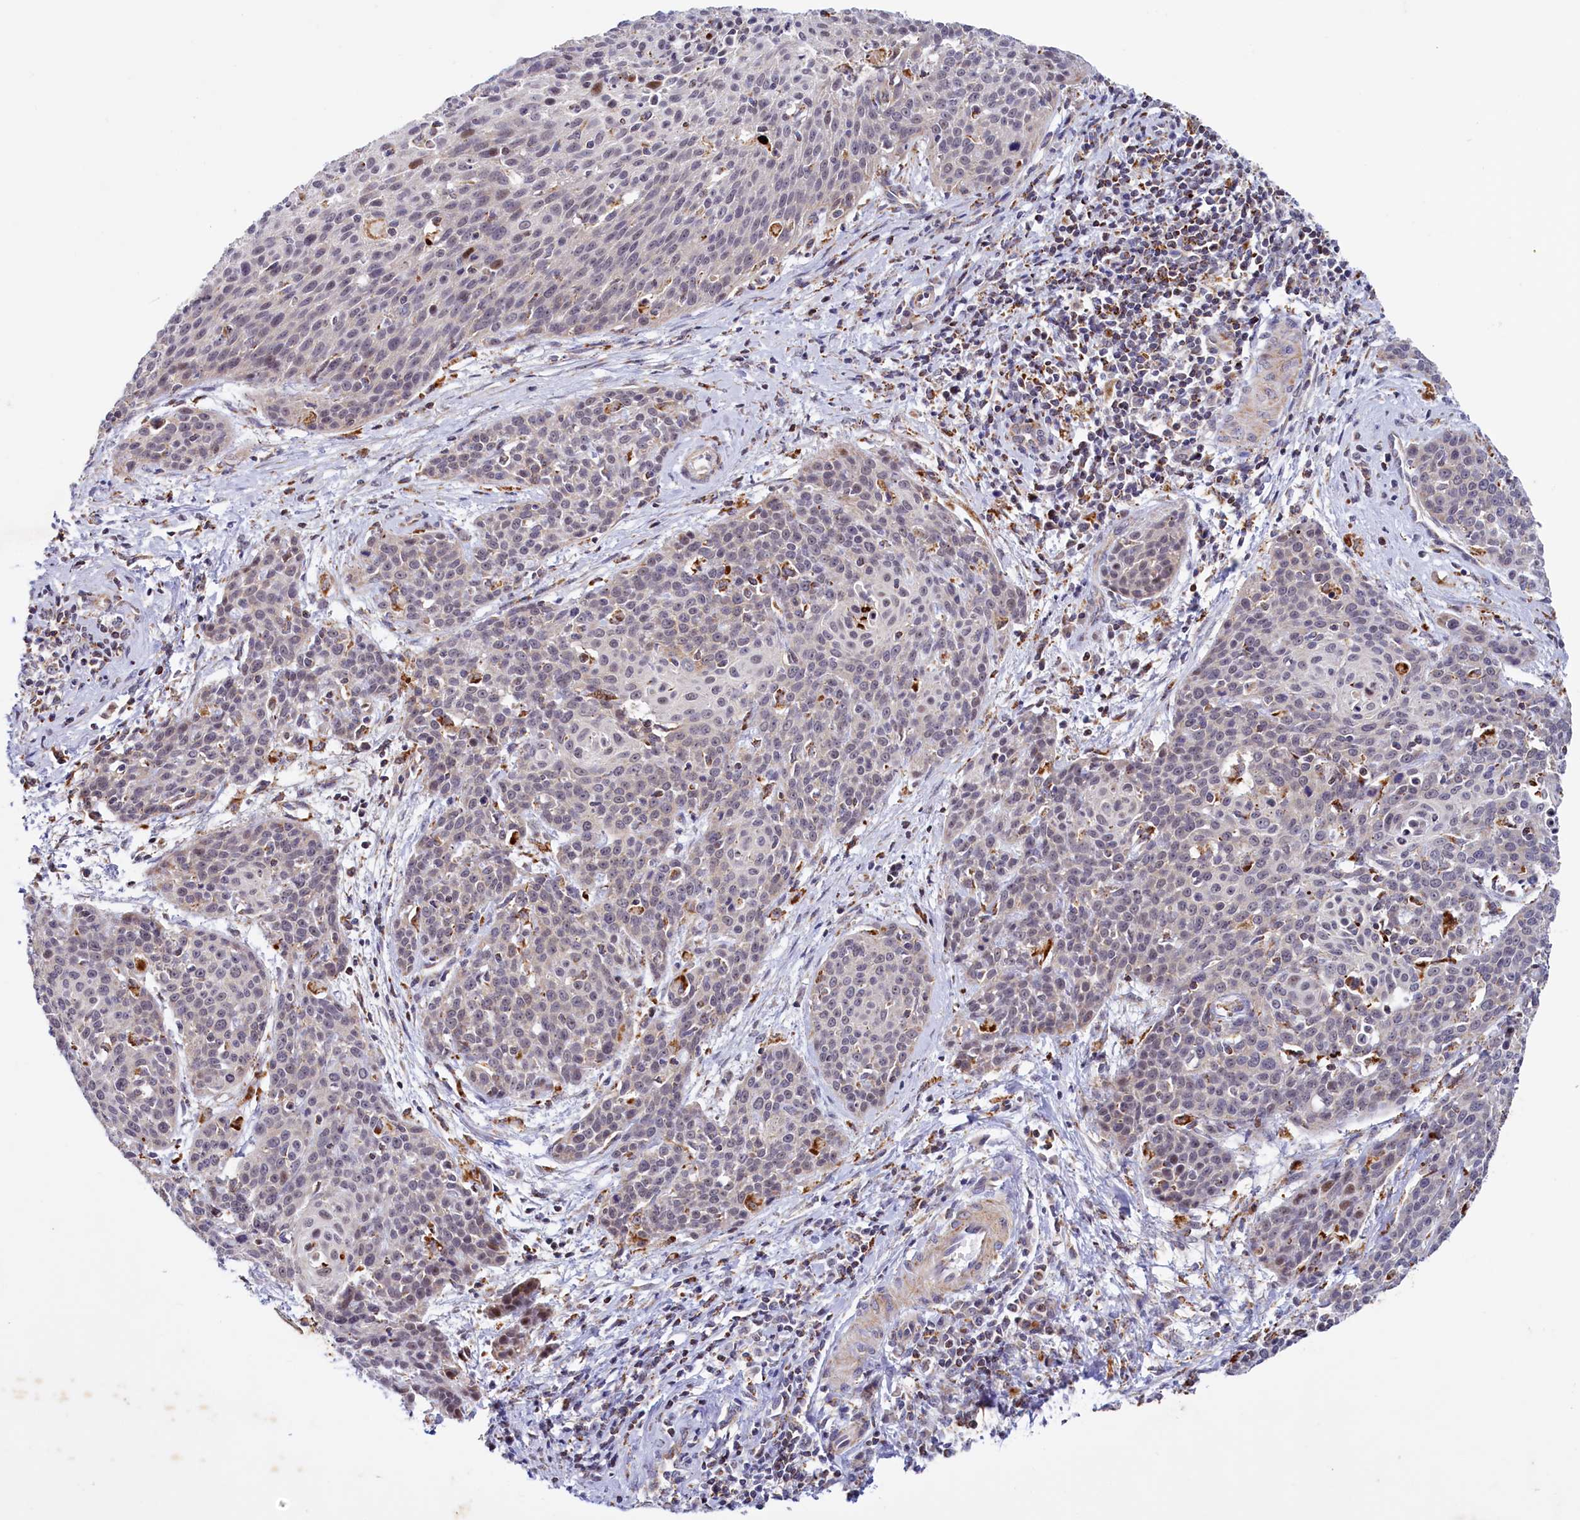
{"staining": {"intensity": "negative", "quantity": "none", "location": "none"}, "tissue": "cervical cancer", "cell_type": "Tumor cells", "image_type": "cancer", "snomed": [{"axis": "morphology", "description": "Squamous cell carcinoma, NOS"}, {"axis": "topography", "description": "Cervix"}], "caption": "IHC photomicrograph of neoplastic tissue: human cervical squamous cell carcinoma stained with DAB (3,3'-diaminobenzidine) shows no significant protein staining in tumor cells.", "gene": "DYNC2H1", "patient": {"sex": "female", "age": 38}}